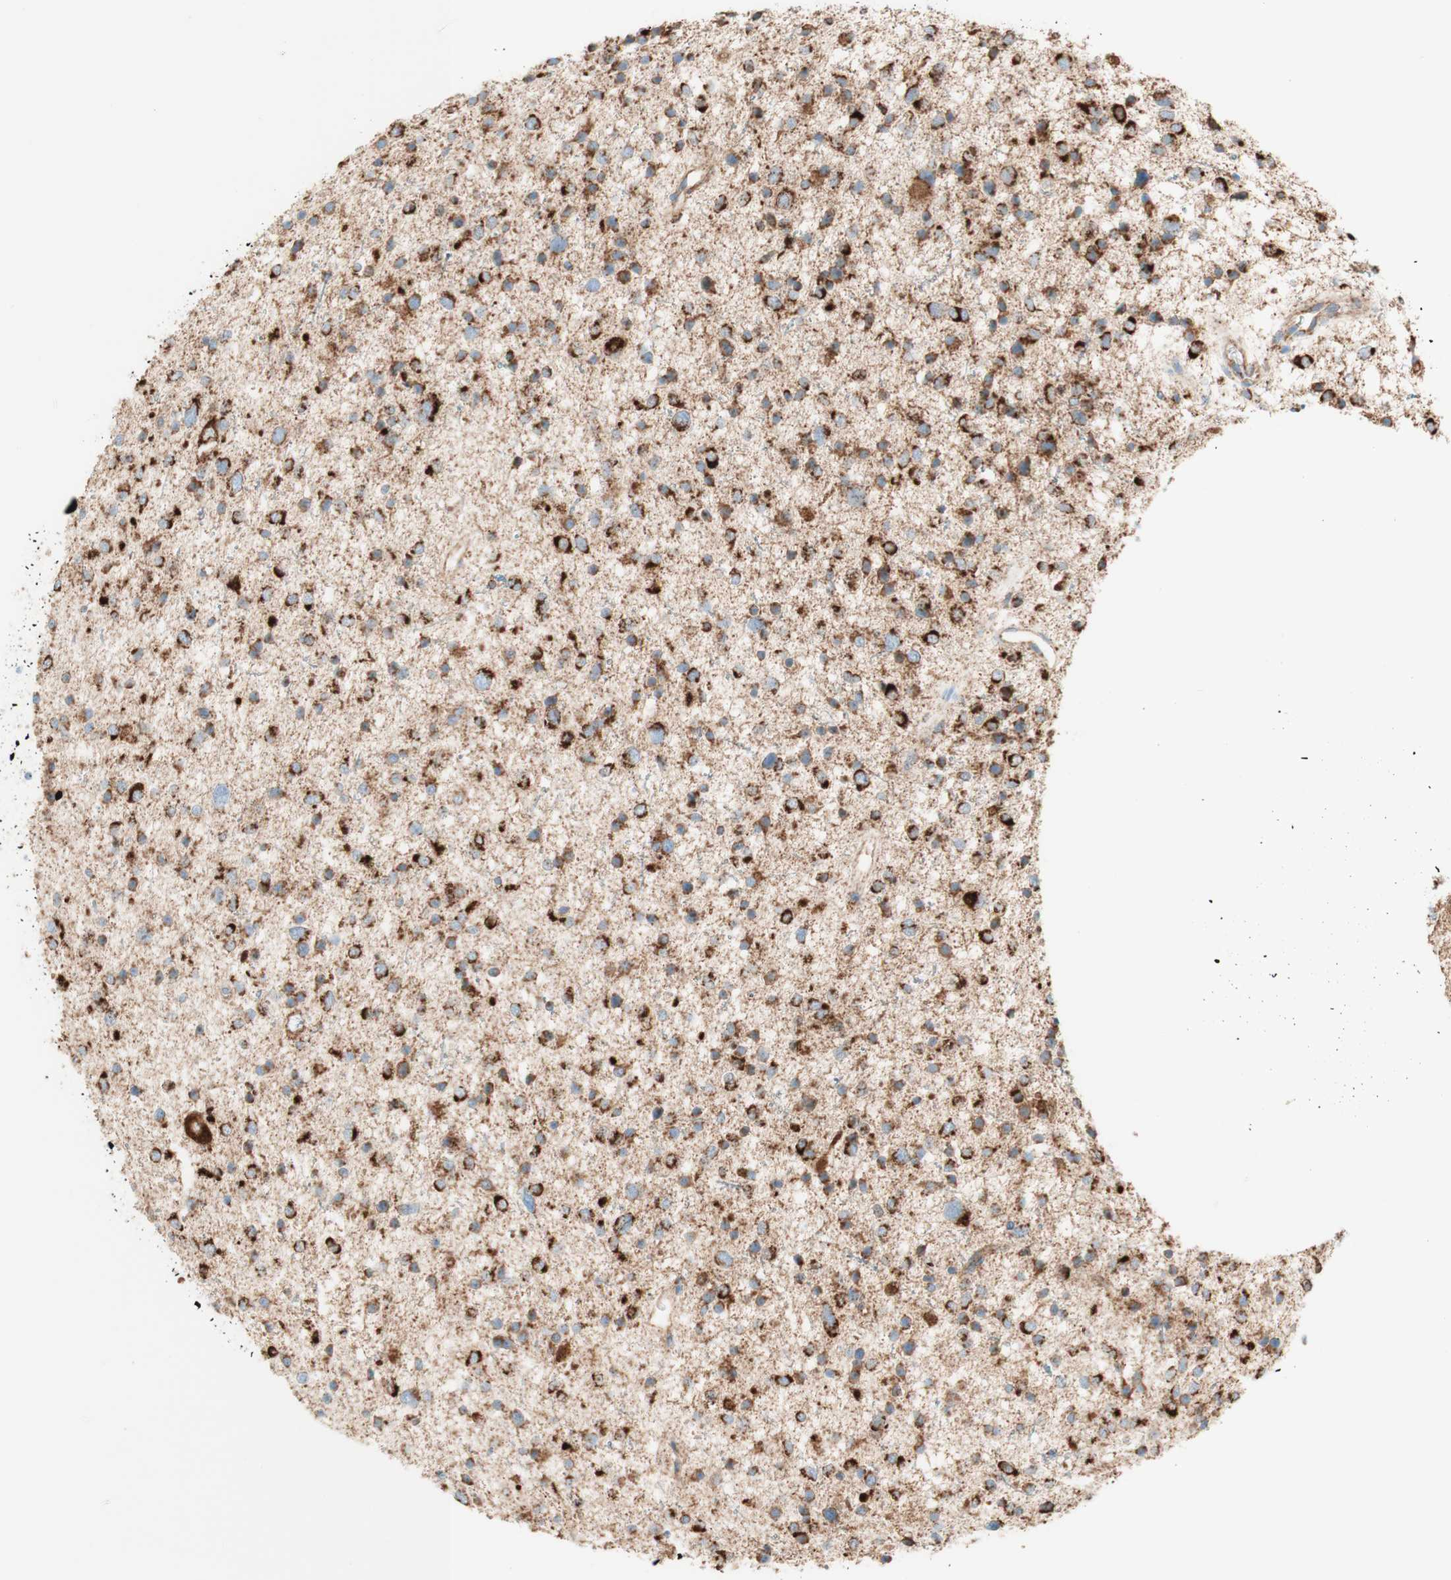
{"staining": {"intensity": "strong", "quantity": ">75%", "location": "cytoplasmic/membranous"}, "tissue": "glioma", "cell_type": "Tumor cells", "image_type": "cancer", "snomed": [{"axis": "morphology", "description": "Glioma, malignant, Low grade"}, {"axis": "topography", "description": "Brain"}], "caption": "Brown immunohistochemical staining in malignant glioma (low-grade) displays strong cytoplasmic/membranous expression in approximately >75% of tumor cells.", "gene": "TOMM20", "patient": {"sex": "female", "age": 37}}